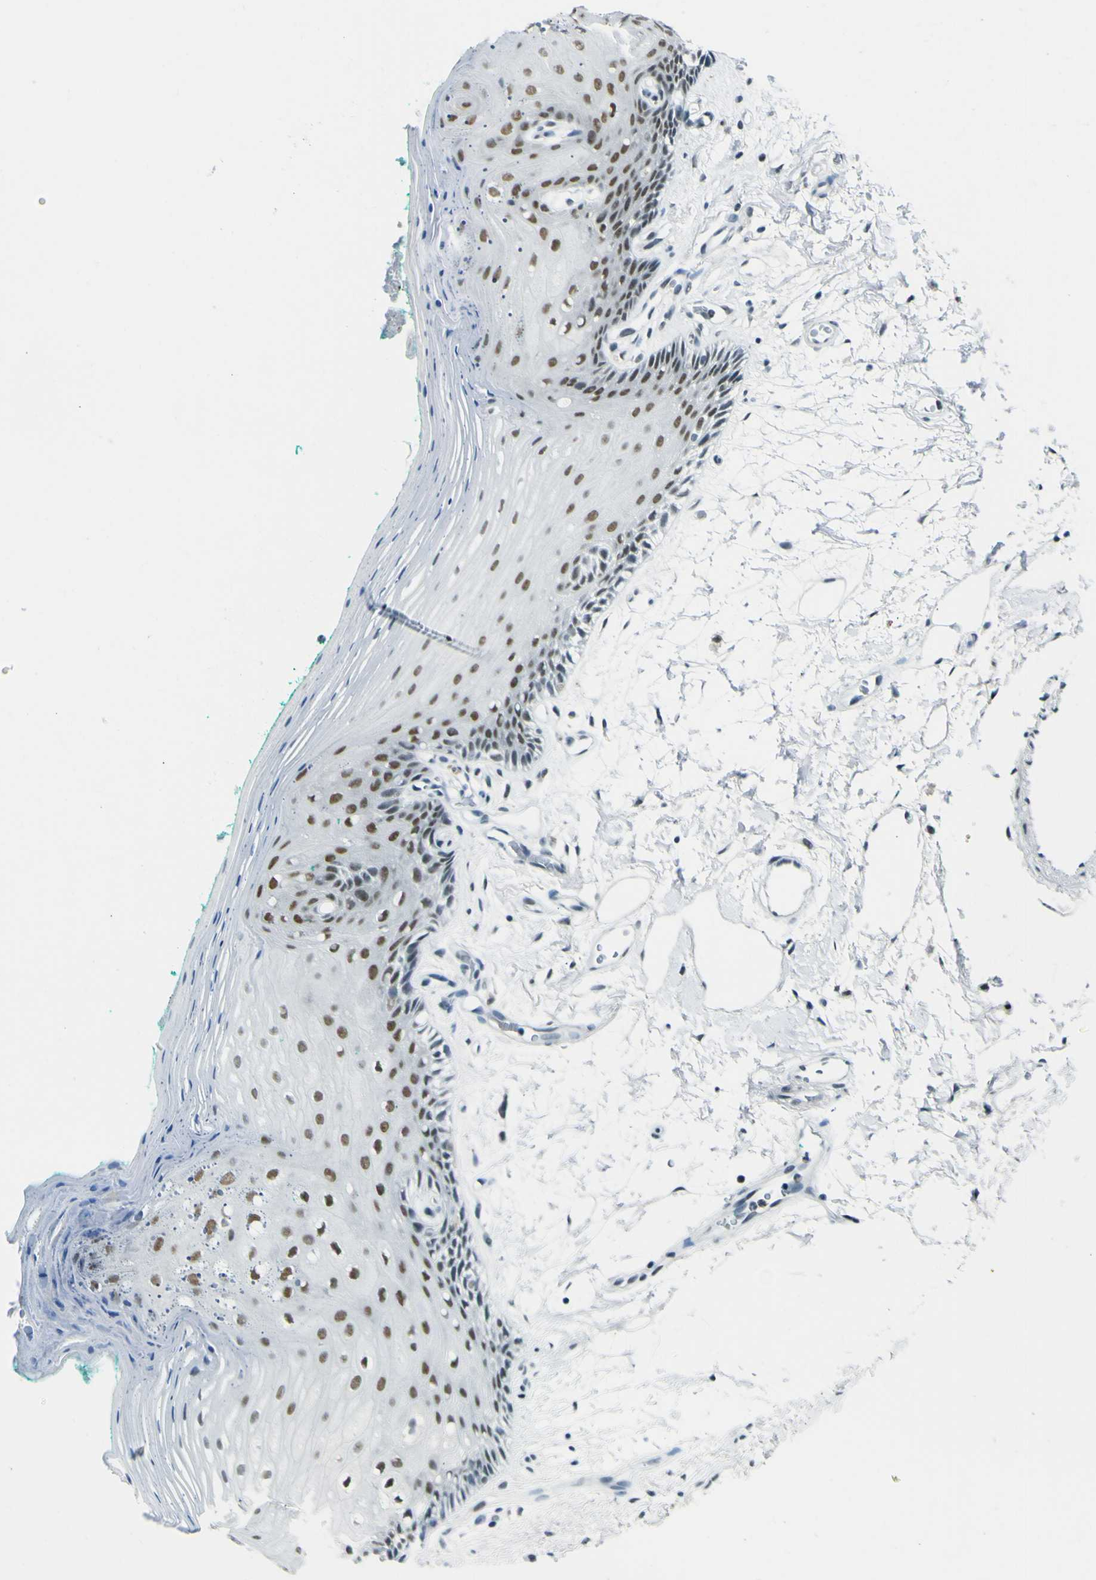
{"staining": {"intensity": "weak", "quantity": "25%-75%", "location": "nuclear"}, "tissue": "oral mucosa", "cell_type": "Squamous epithelial cells", "image_type": "normal", "snomed": [{"axis": "morphology", "description": "Normal tissue, NOS"}, {"axis": "topography", "description": "Skeletal muscle"}, {"axis": "topography", "description": "Oral tissue"}, {"axis": "topography", "description": "Peripheral nerve tissue"}], "caption": "This photomicrograph shows immunohistochemistry staining of benign human oral mucosa, with low weak nuclear expression in about 25%-75% of squamous epithelial cells.", "gene": "CEBPG", "patient": {"sex": "female", "age": 84}}